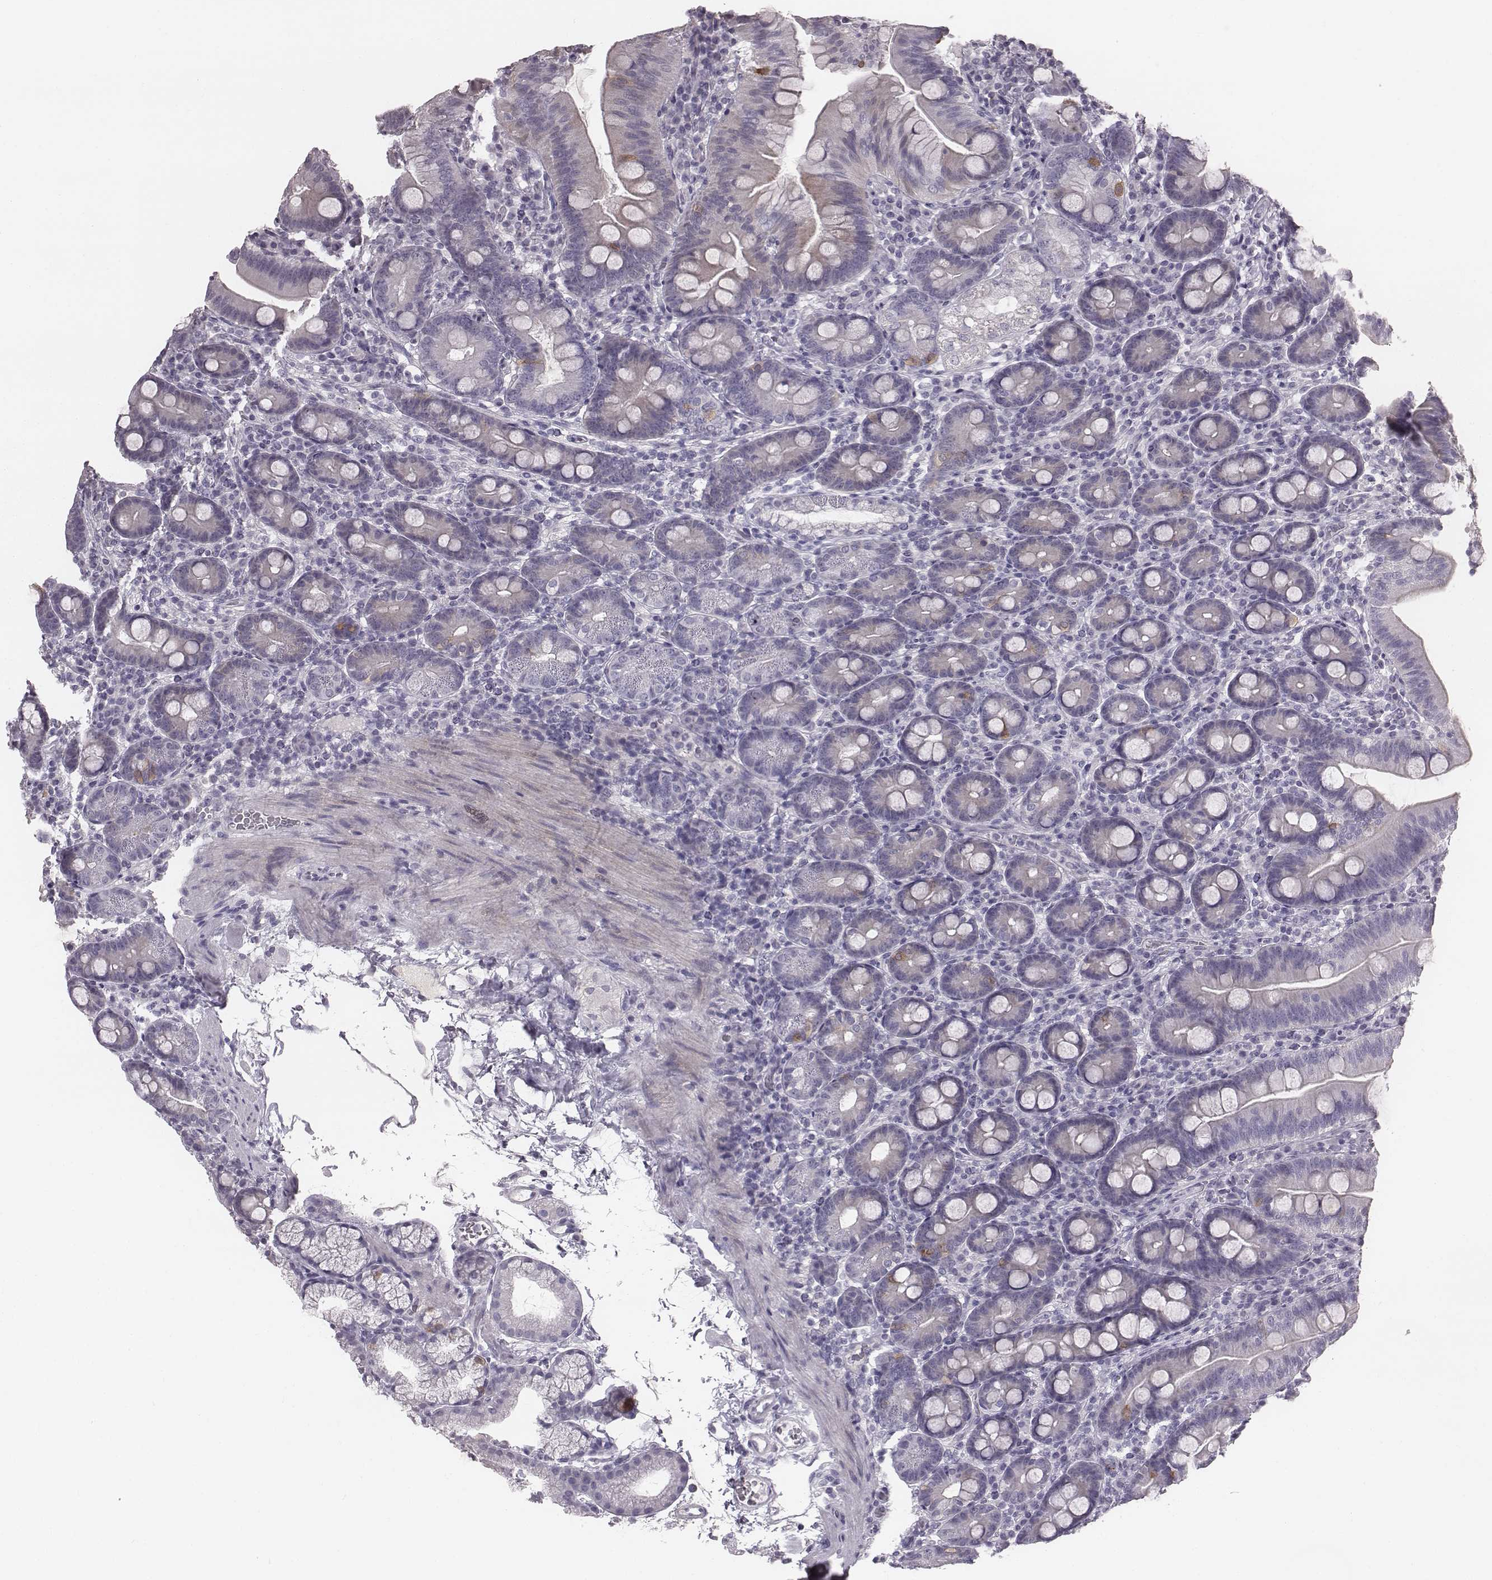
{"staining": {"intensity": "moderate", "quantity": "<25%", "location": "cytoplasmic/membranous"}, "tissue": "duodenum", "cell_type": "Glandular cells", "image_type": "normal", "snomed": [{"axis": "morphology", "description": "Normal tissue, NOS"}, {"axis": "topography", "description": "Duodenum"}], "caption": "The immunohistochemical stain shows moderate cytoplasmic/membranous positivity in glandular cells of unremarkable duodenum.", "gene": "ENSG00000284762", "patient": {"sex": "male", "age": 59}}